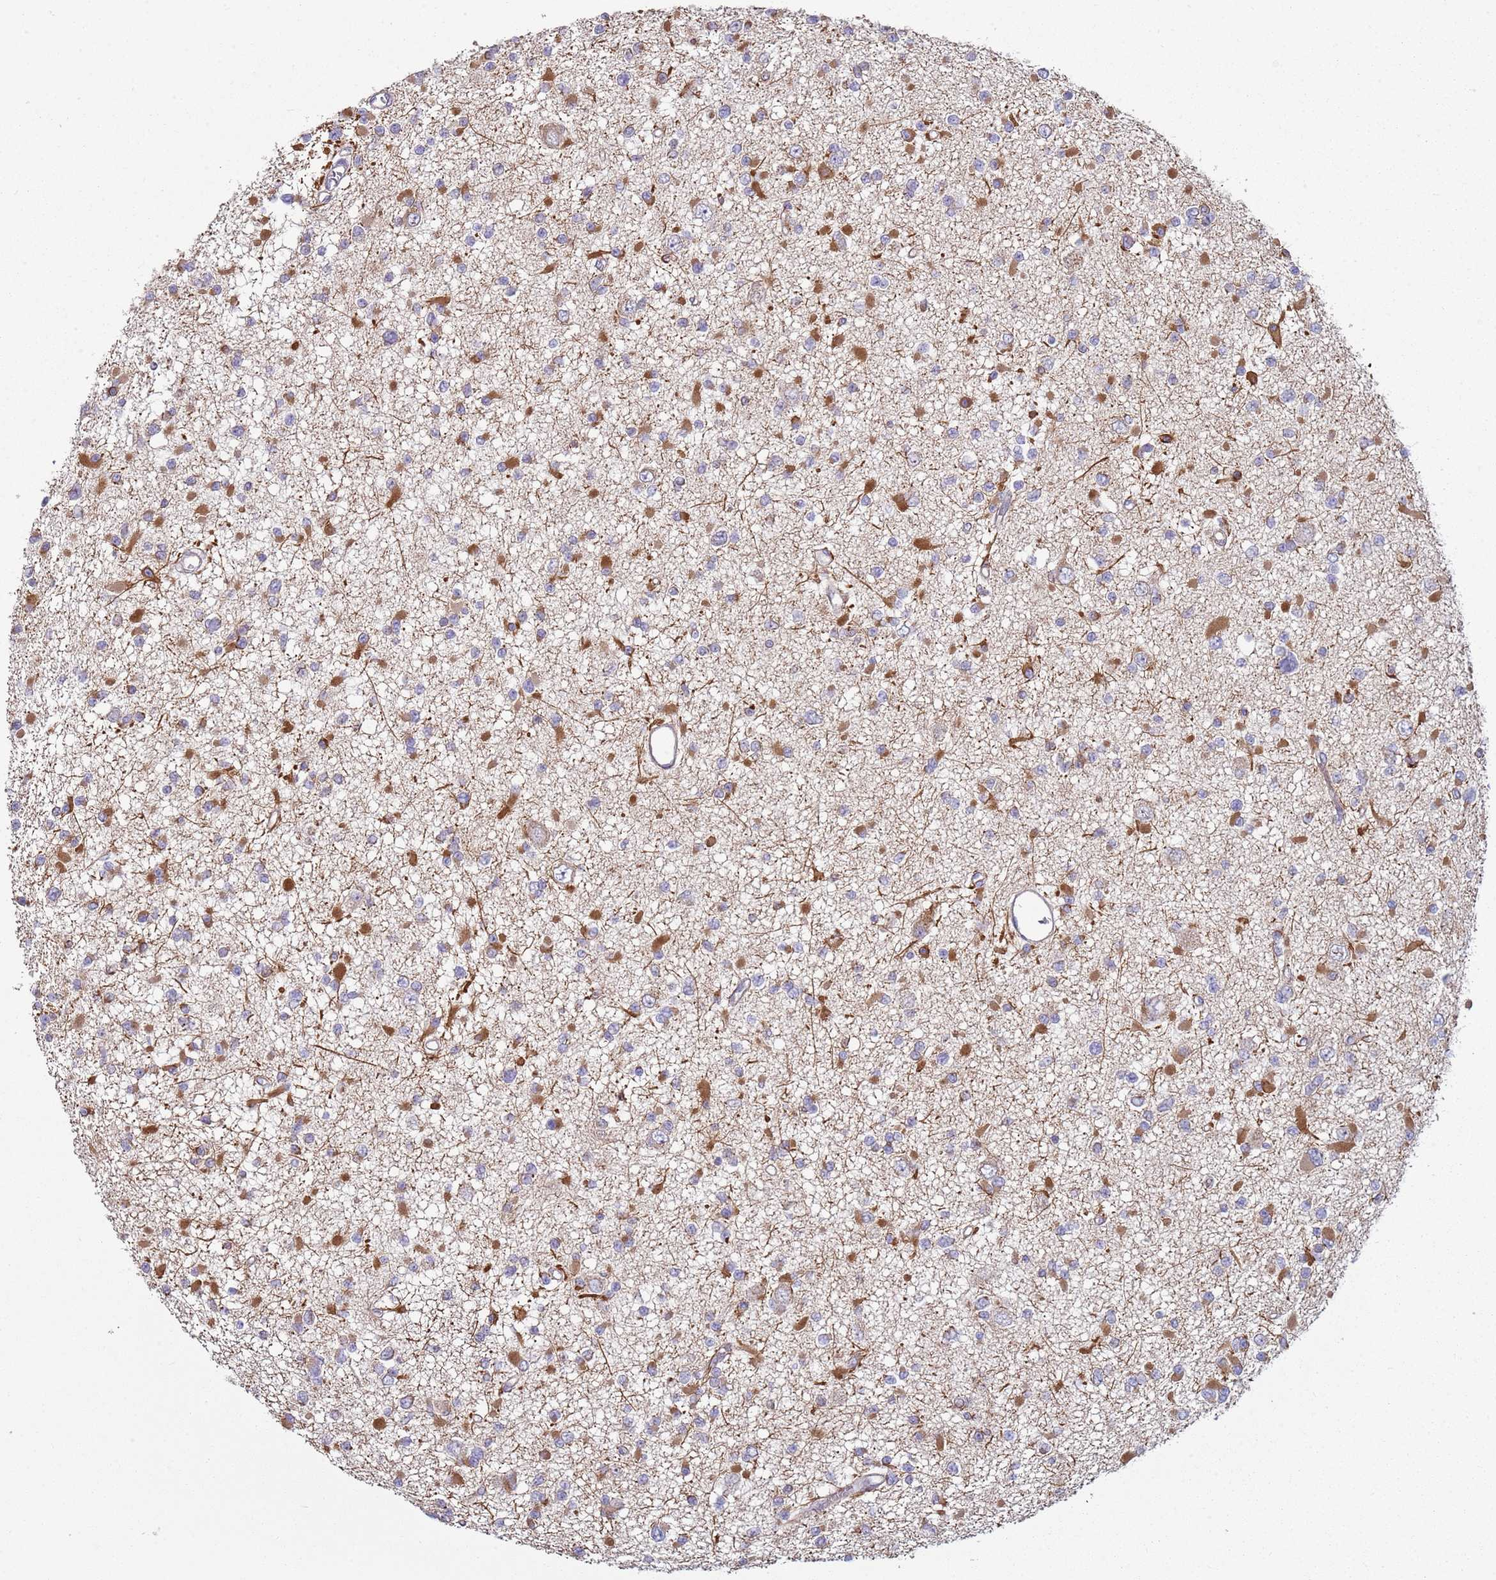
{"staining": {"intensity": "moderate", "quantity": "<25%", "location": "cytoplasmic/membranous"}, "tissue": "glioma", "cell_type": "Tumor cells", "image_type": "cancer", "snomed": [{"axis": "morphology", "description": "Glioma, malignant, Low grade"}, {"axis": "topography", "description": "Brain"}], "caption": "A photomicrograph of human glioma stained for a protein displays moderate cytoplasmic/membranous brown staining in tumor cells.", "gene": "DIP2B", "patient": {"sex": "female", "age": 22}}